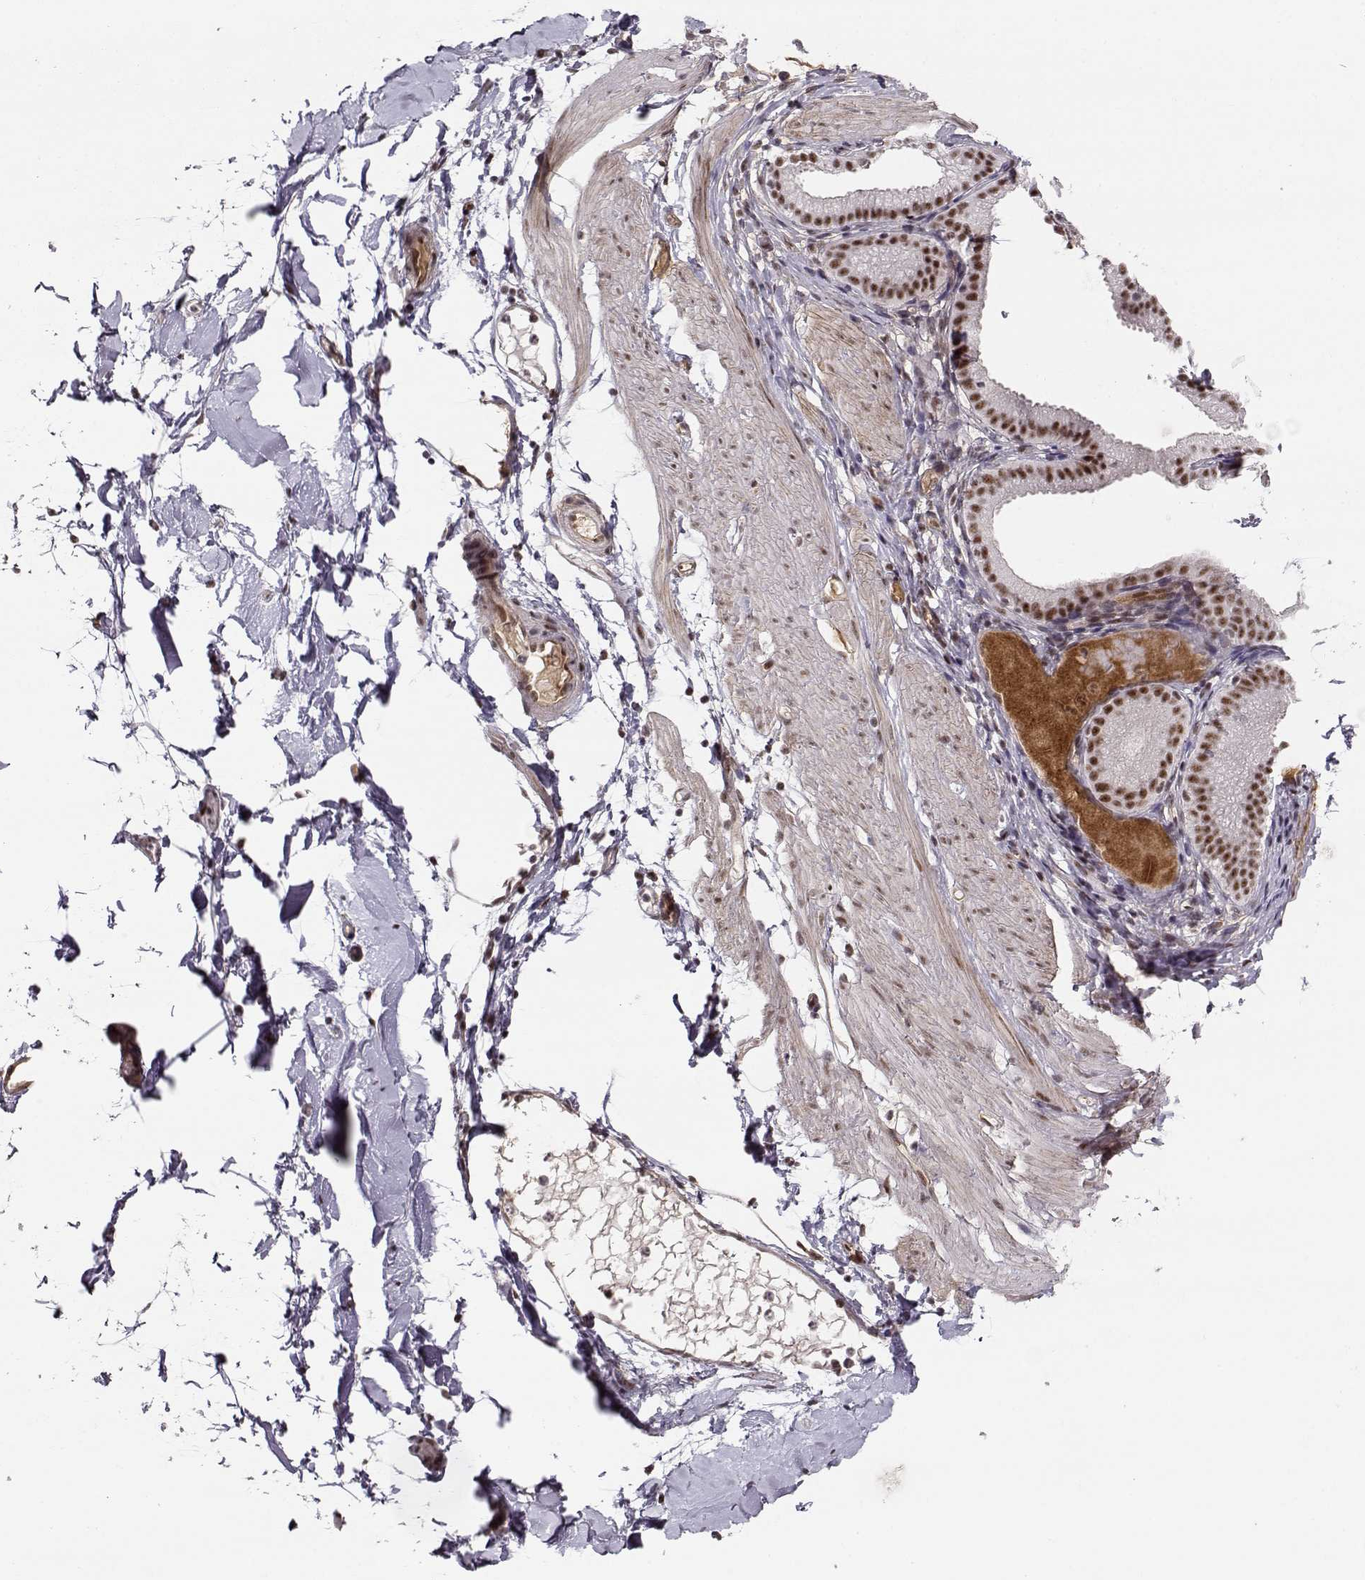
{"staining": {"intensity": "moderate", "quantity": "25%-75%", "location": "nuclear"}, "tissue": "soft tissue", "cell_type": "Fibroblasts", "image_type": "normal", "snomed": [{"axis": "morphology", "description": "Normal tissue, NOS"}, {"axis": "topography", "description": "Gallbladder"}, {"axis": "topography", "description": "Peripheral nerve tissue"}], "caption": "Protein expression analysis of unremarkable soft tissue demonstrates moderate nuclear expression in approximately 25%-75% of fibroblasts. Nuclei are stained in blue.", "gene": "CIR1", "patient": {"sex": "female", "age": 45}}